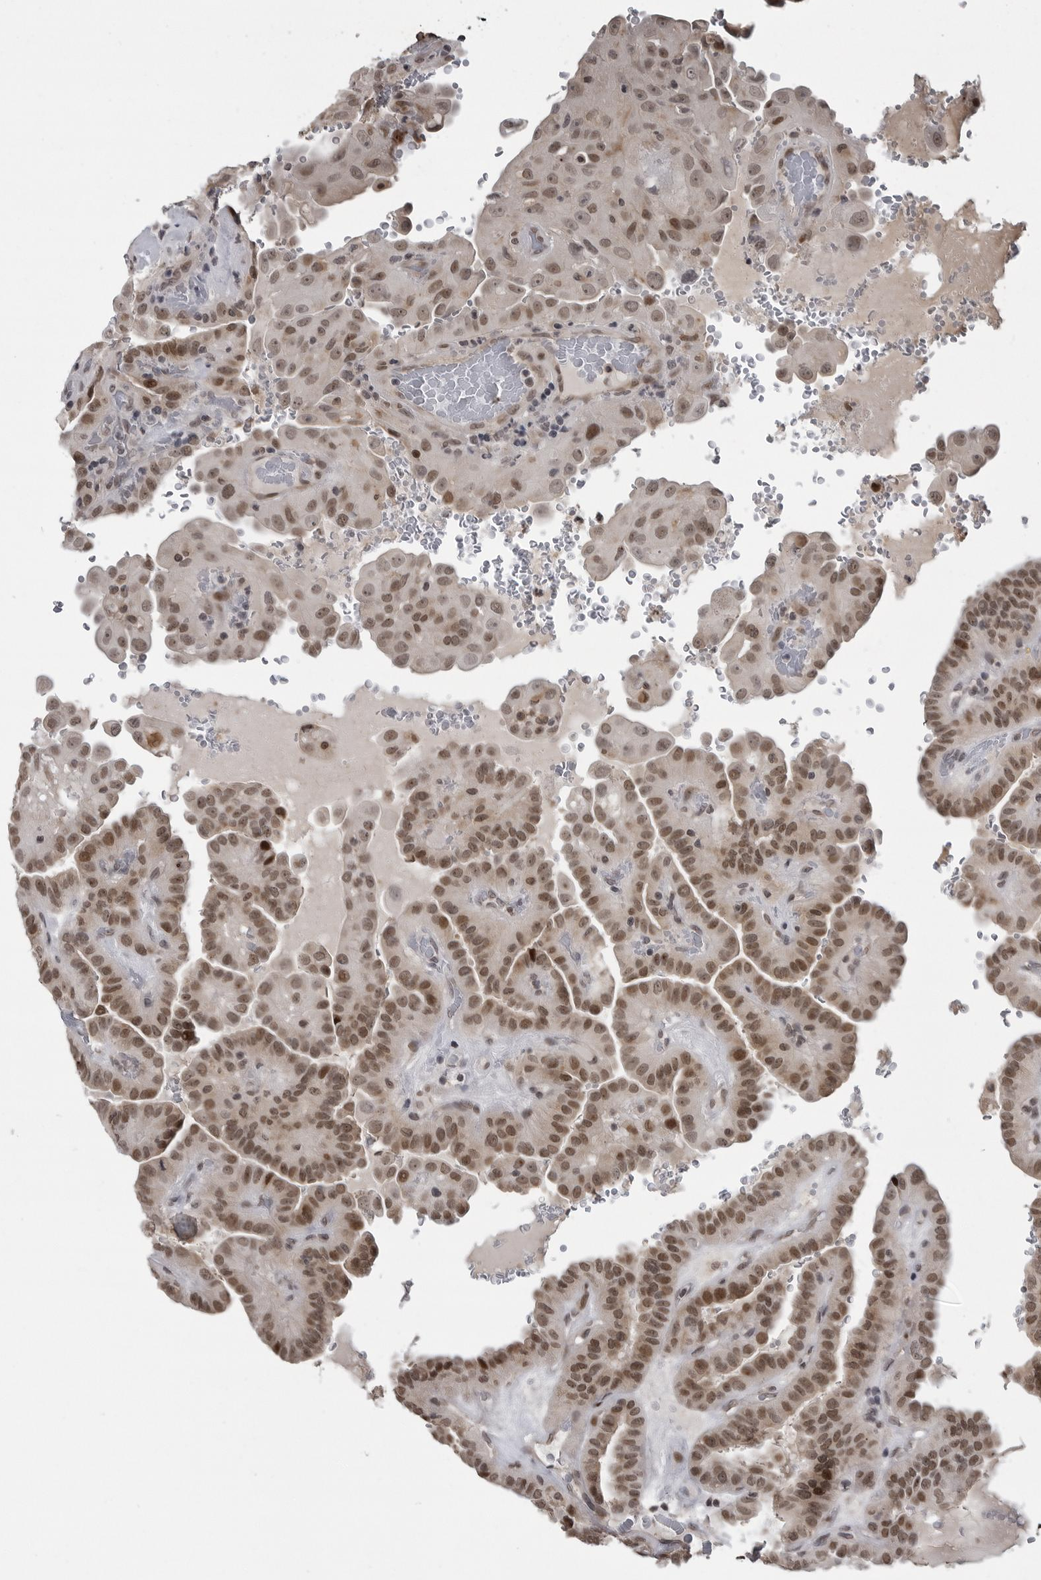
{"staining": {"intensity": "moderate", "quantity": ">75%", "location": "nuclear"}, "tissue": "thyroid cancer", "cell_type": "Tumor cells", "image_type": "cancer", "snomed": [{"axis": "morphology", "description": "Papillary adenocarcinoma, NOS"}, {"axis": "topography", "description": "Thyroid gland"}], "caption": "An image of human thyroid papillary adenocarcinoma stained for a protein reveals moderate nuclear brown staining in tumor cells.", "gene": "C8orf58", "patient": {"sex": "male", "age": 77}}